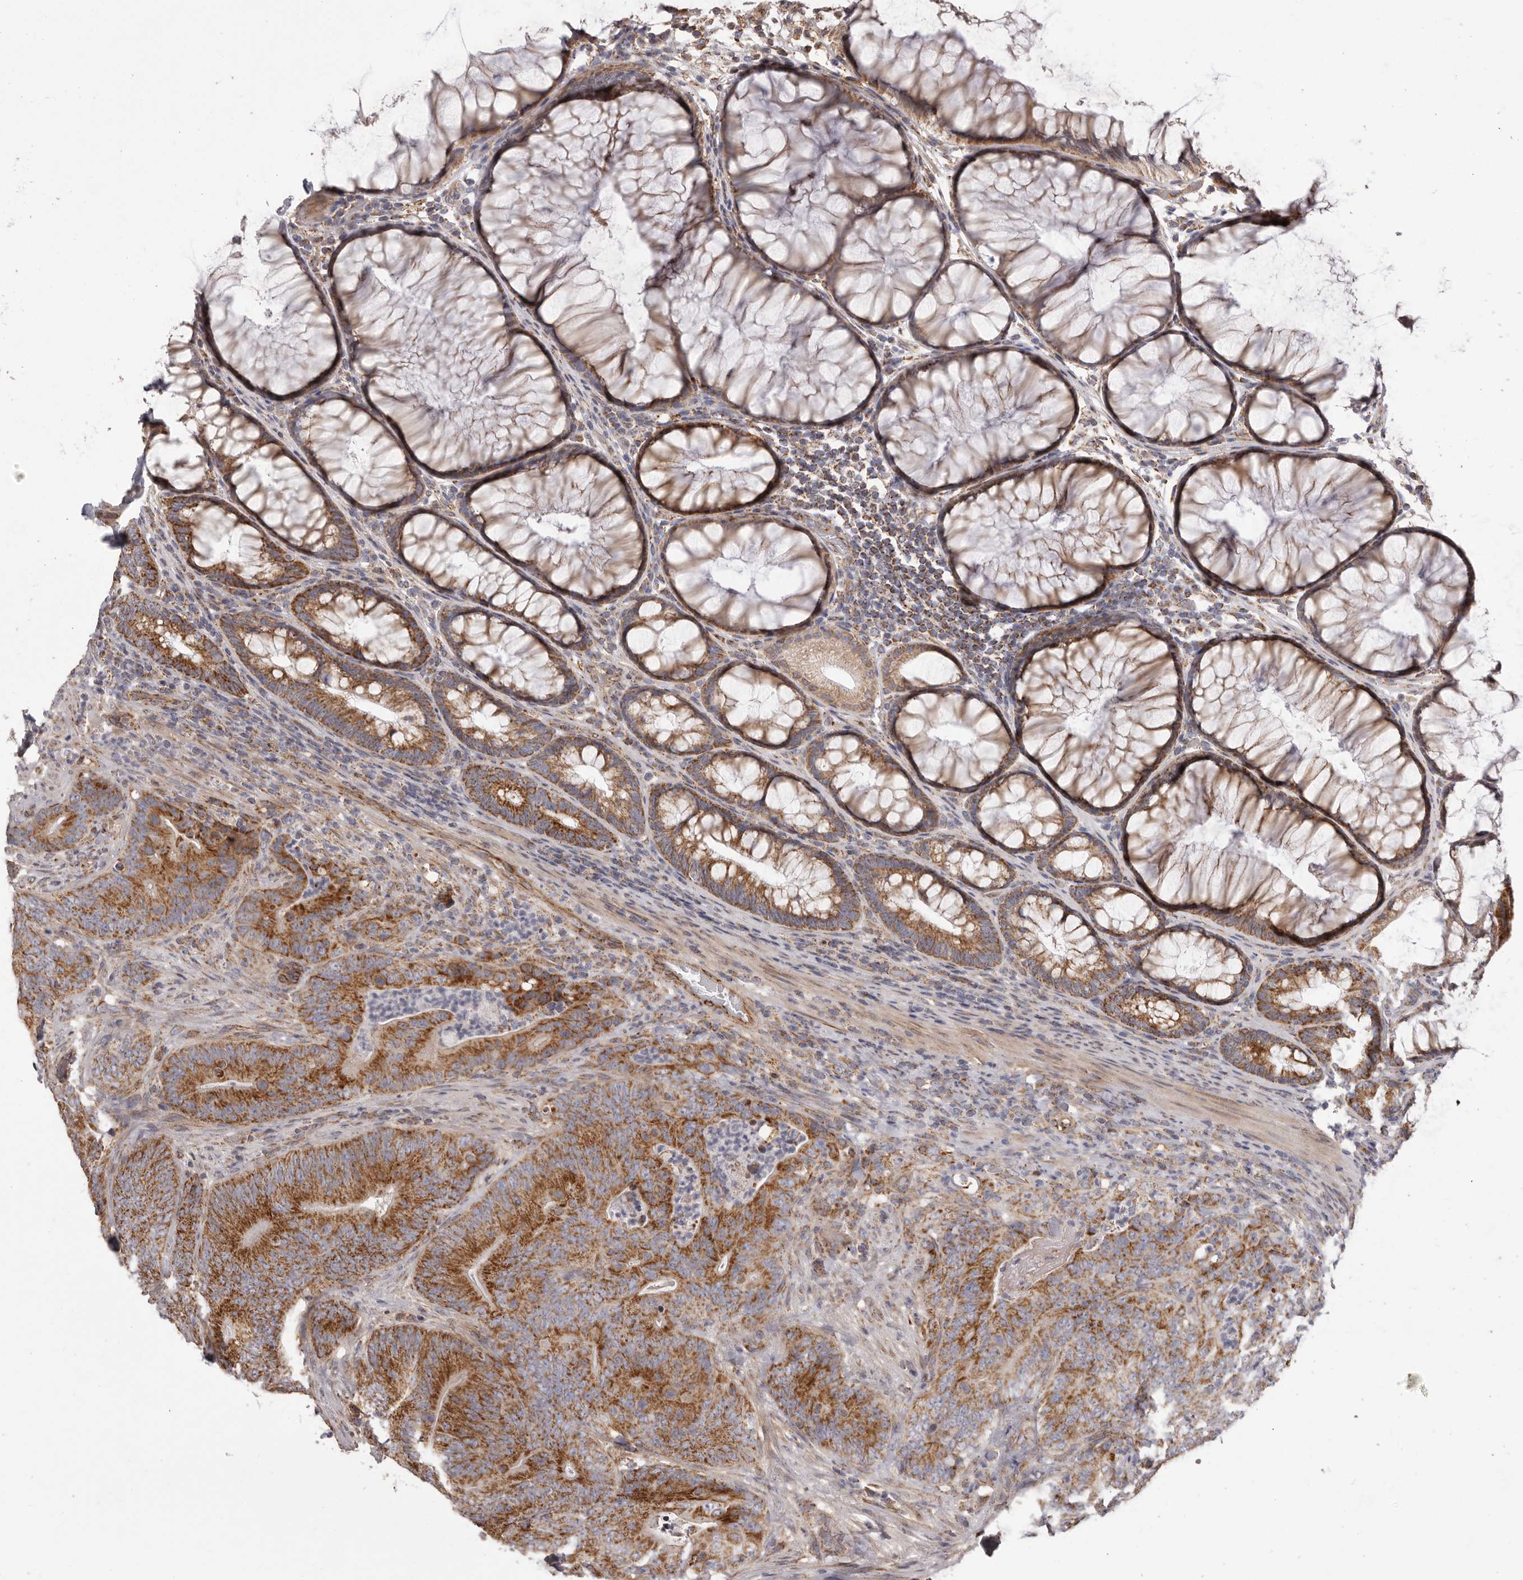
{"staining": {"intensity": "strong", "quantity": ">75%", "location": "cytoplasmic/membranous"}, "tissue": "colorectal cancer", "cell_type": "Tumor cells", "image_type": "cancer", "snomed": [{"axis": "morphology", "description": "Normal tissue, NOS"}, {"axis": "topography", "description": "Colon"}], "caption": "Colorectal cancer stained with immunohistochemistry (IHC) demonstrates strong cytoplasmic/membranous positivity in approximately >75% of tumor cells.", "gene": "CHRM2", "patient": {"sex": "female", "age": 82}}